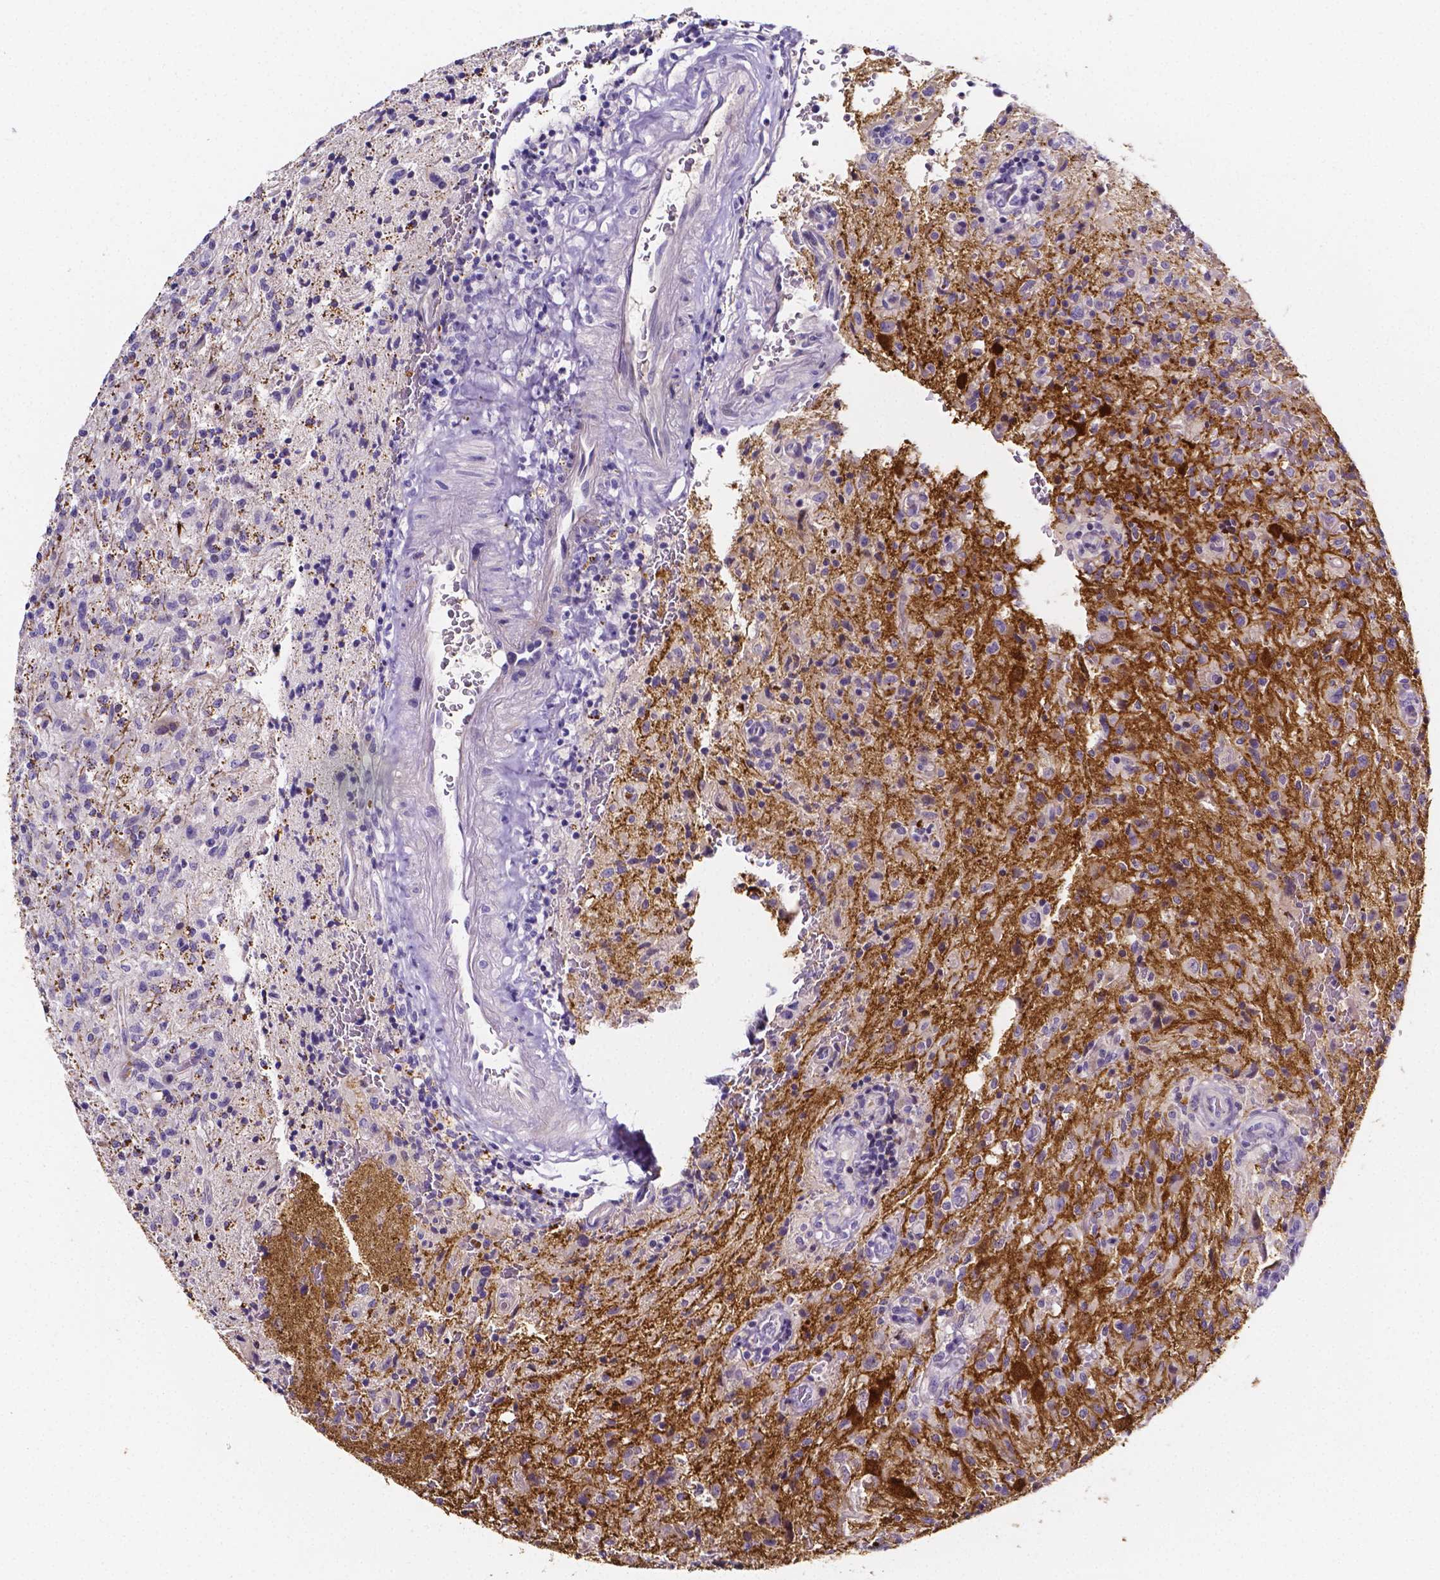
{"staining": {"intensity": "negative", "quantity": "none", "location": "none"}, "tissue": "glioma", "cell_type": "Tumor cells", "image_type": "cancer", "snomed": [{"axis": "morphology", "description": "Glioma, malignant, High grade"}, {"axis": "topography", "description": "Brain"}], "caption": "A micrograph of human glioma is negative for staining in tumor cells.", "gene": "NRGN", "patient": {"sex": "male", "age": 68}}